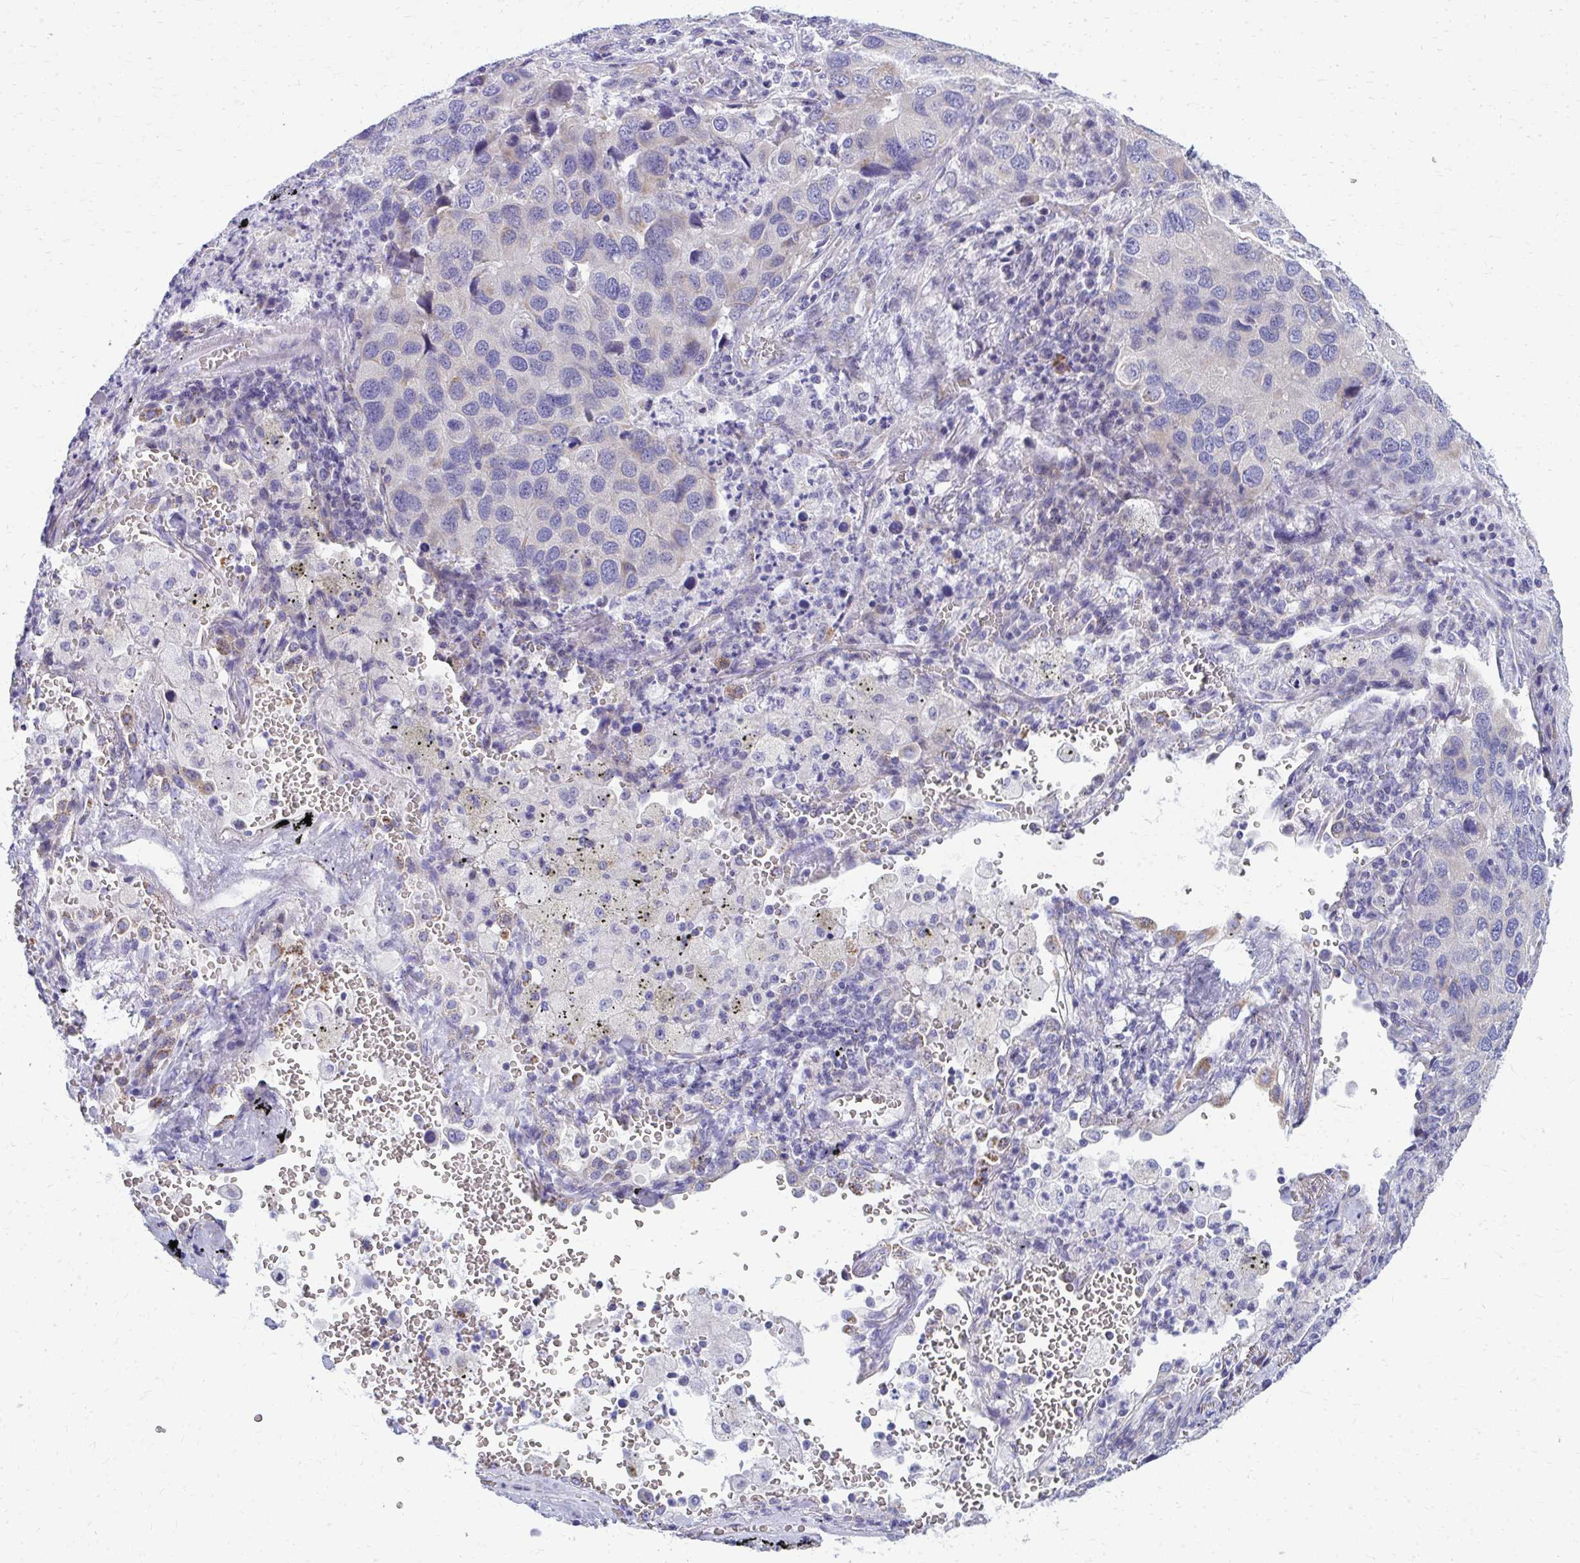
{"staining": {"intensity": "negative", "quantity": "none", "location": "none"}, "tissue": "lung cancer", "cell_type": "Tumor cells", "image_type": "cancer", "snomed": [{"axis": "morphology", "description": "Aneuploidy"}, {"axis": "morphology", "description": "Adenocarcinoma, NOS"}, {"axis": "topography", "description": "Lymph node"}, {"axis": "topography", "description": "Lung"}], "caption": "Tumor cells are negative for protein expression in human adenocarcinoma (lung).", "gene": "IL37", "patient": {"sex": "female", "age": 74}}